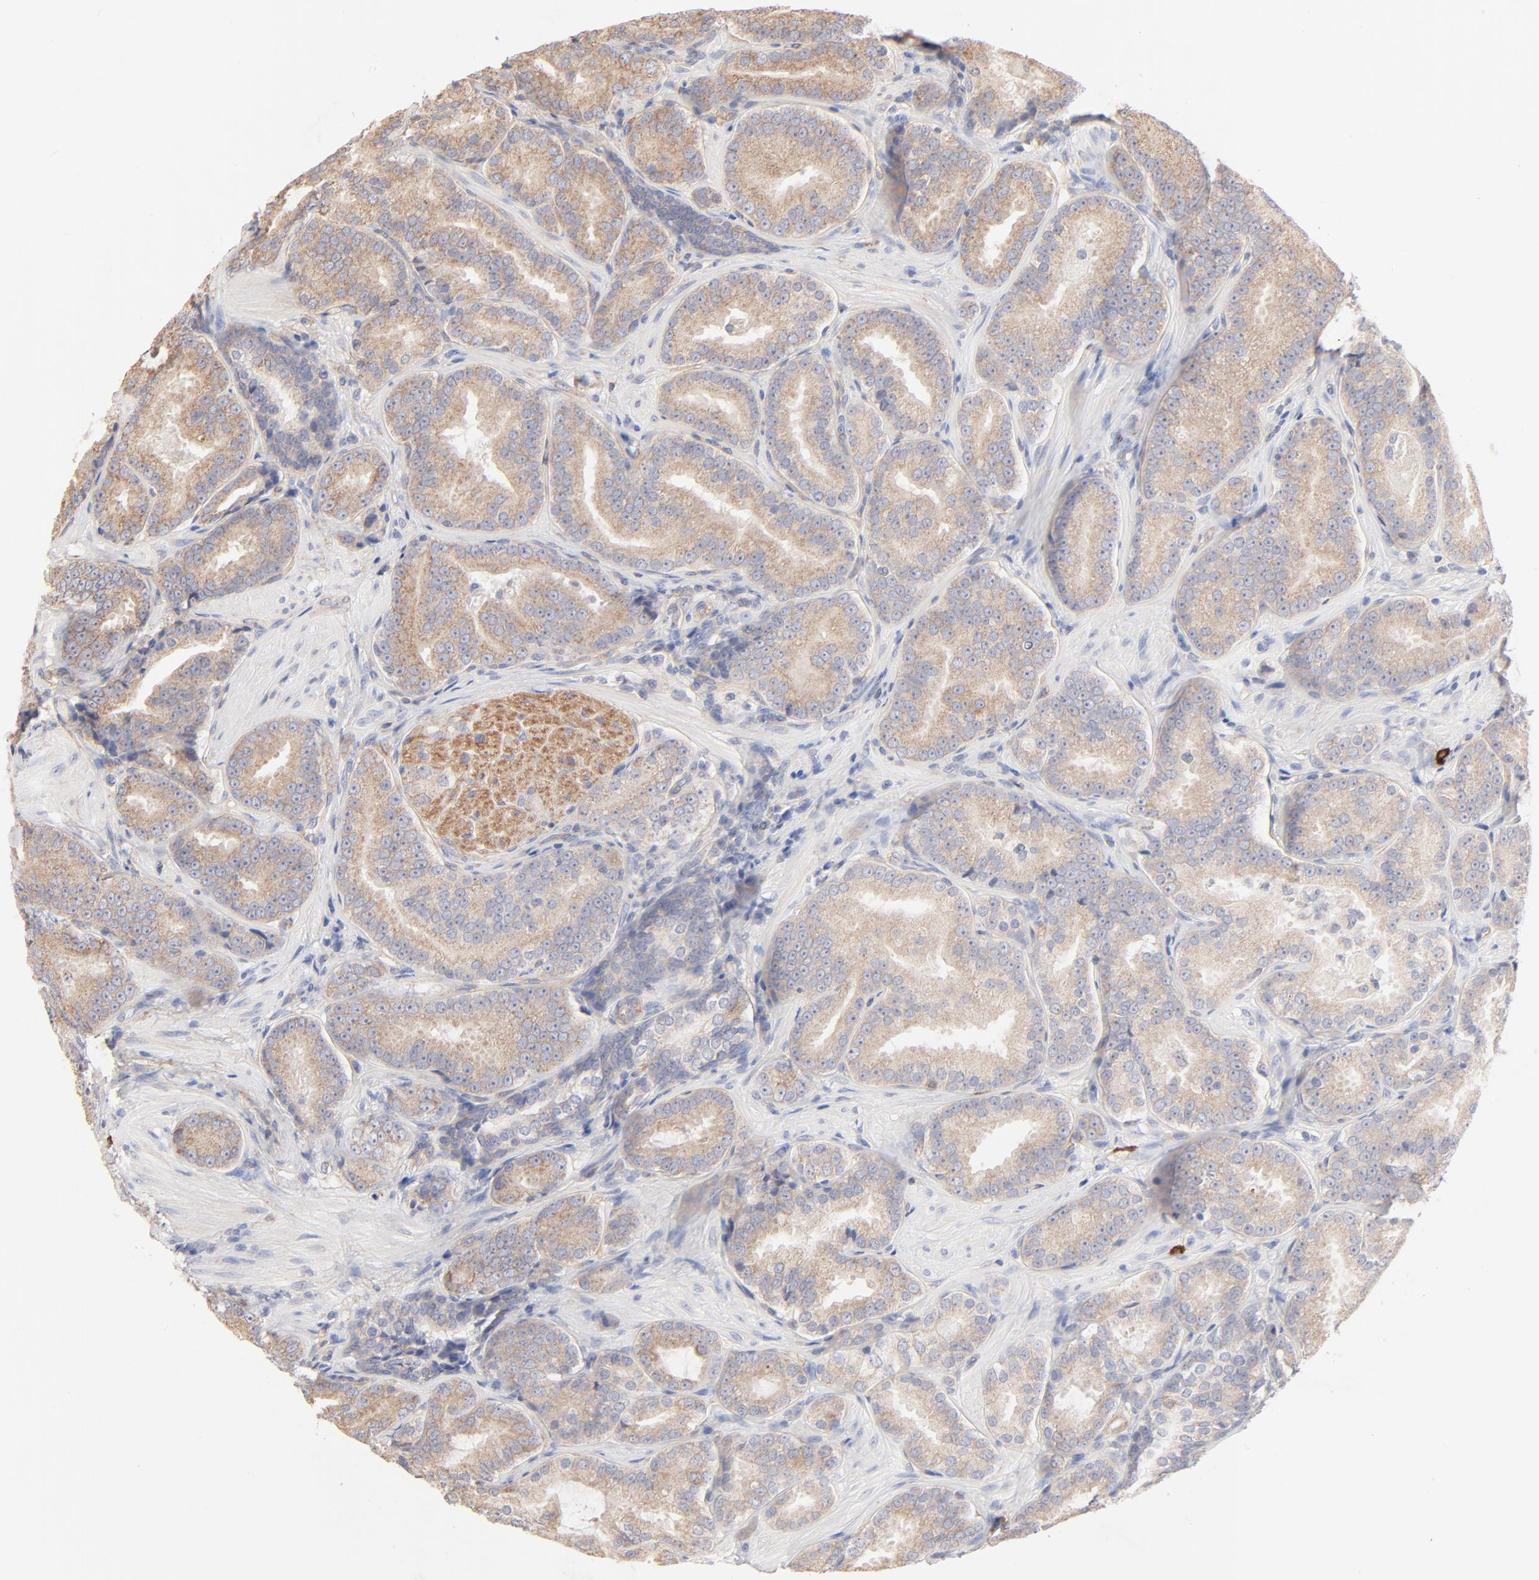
{"staining": {"intensity": "weak", "quantity": ">75%", "location": "cytoplasmic/membranous"}, "tissue": "prostate cancer", "cell_type": "Tumor cells", "image_type": "cancer", "snomed": [{"axis": "morphology", "description": "Adenocarcinoma, Low grade"}, {"axis": "topography", "description": "Prostate"}], "caption": "High-magnification brightfield microscopy of prostate cancer (adenocarcinoma (low-grade)) stained with DAB (brown) and counterstained with hematoxylin (blue). tumor cells exhibit weak cytoplasmic/membranous staining is appreciated in about>75% of cells.", "gene": "SPTB", "patient": {"sex": "male", "age": 59}}